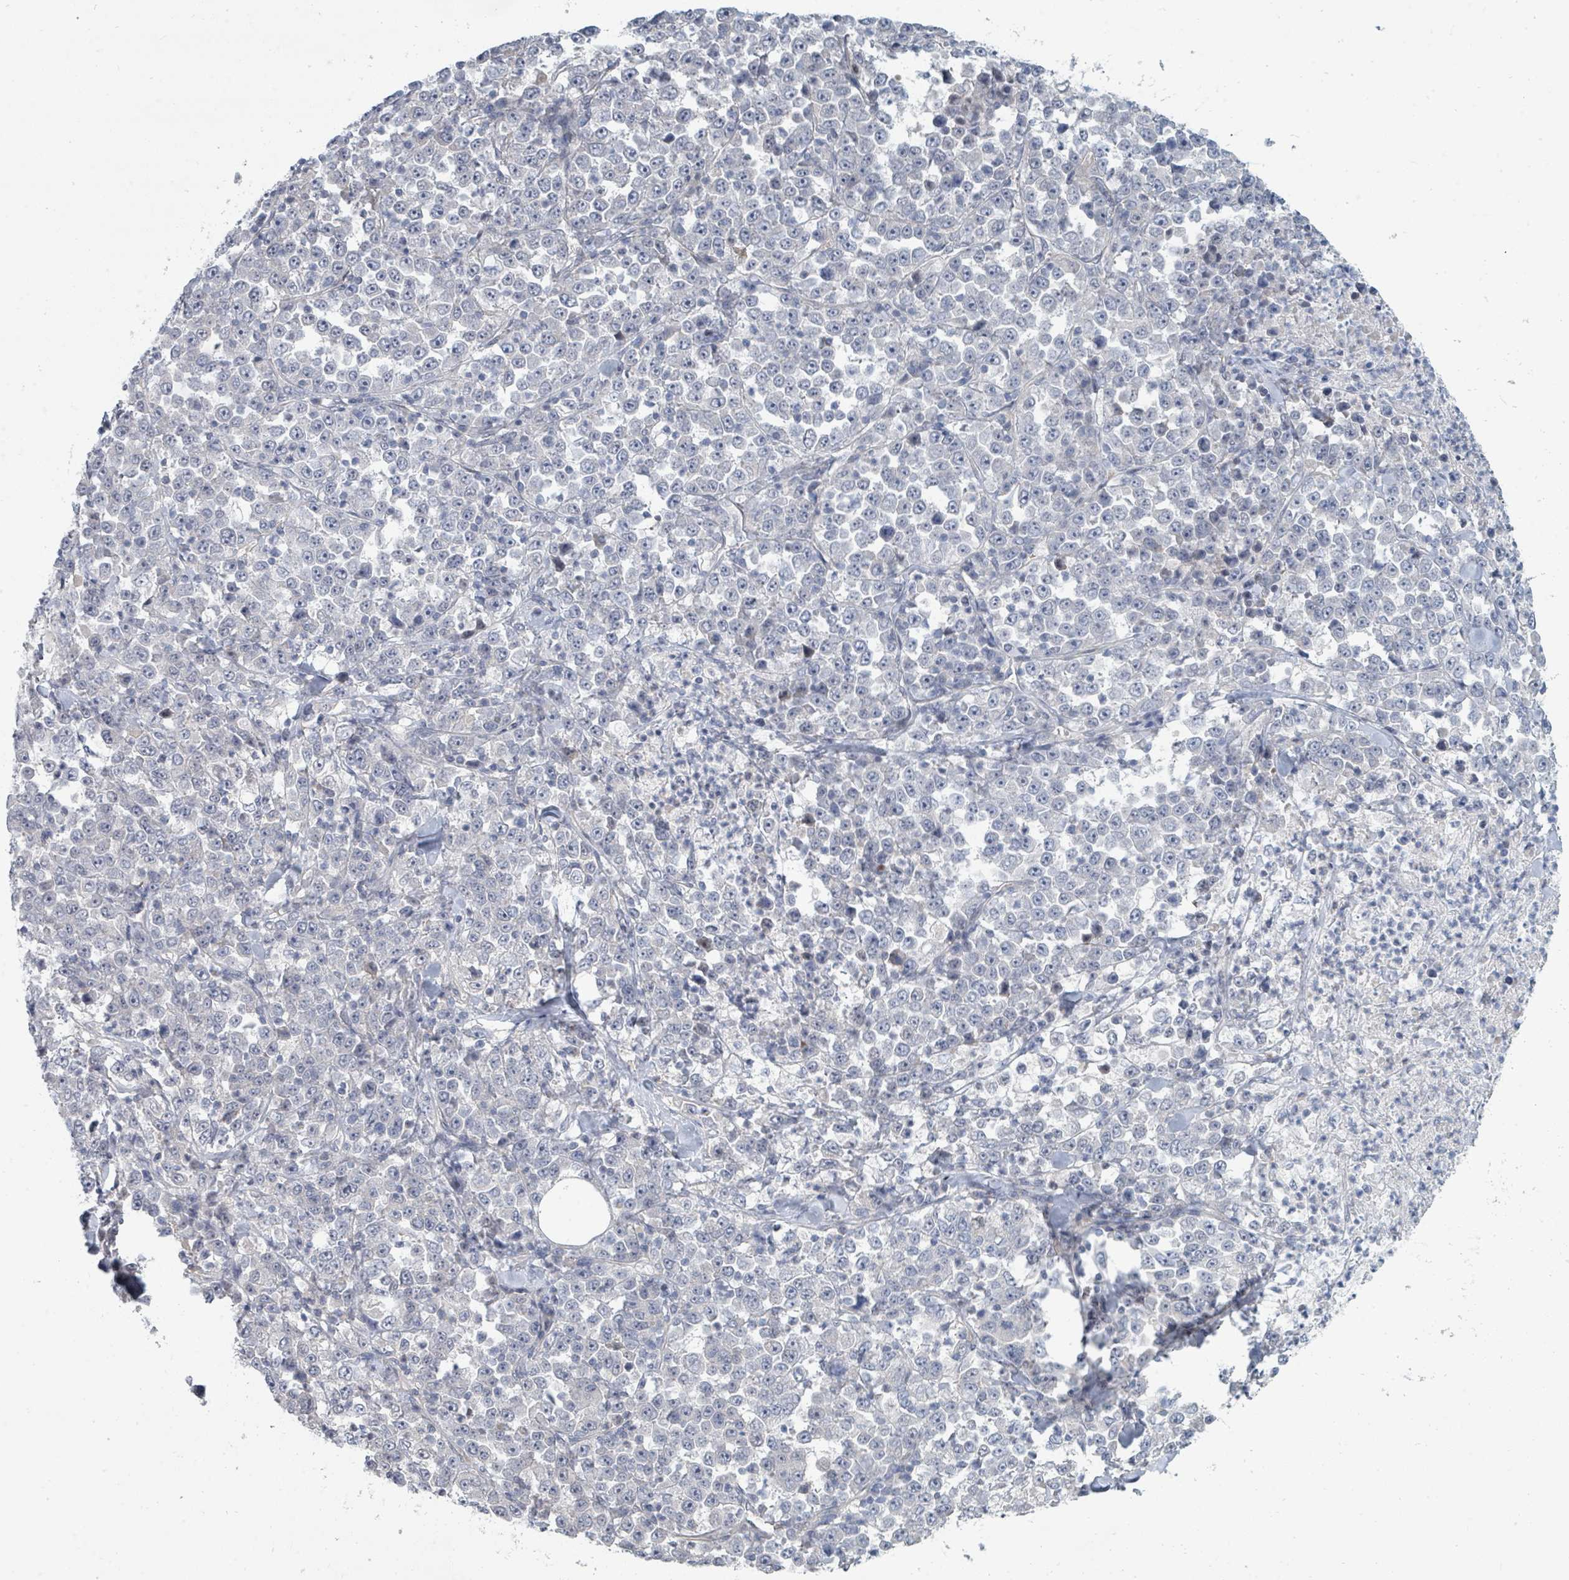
{"staining": {"intensity": "negative", "quantity": "none", "location": "none"}, "tissue": "stomach cancer", "cell_type": "Tumor cells", "image_type": "cancer", "snomed": [{"axis": "morphology", "description": "Normal tissue, NOS"}, {"axis": "morphology", "description": "Adenocarcinoma, NOS"}, {"axis": "topography", "description": "Stomach, upper"}, {"axis": "topography", "description": "Stomach"}], "caption": "Tumor cells are negative for protein expression in human stomach cancer.", "gene": "SLC25A45", "patient": {"sex": "male", "age": 59}}